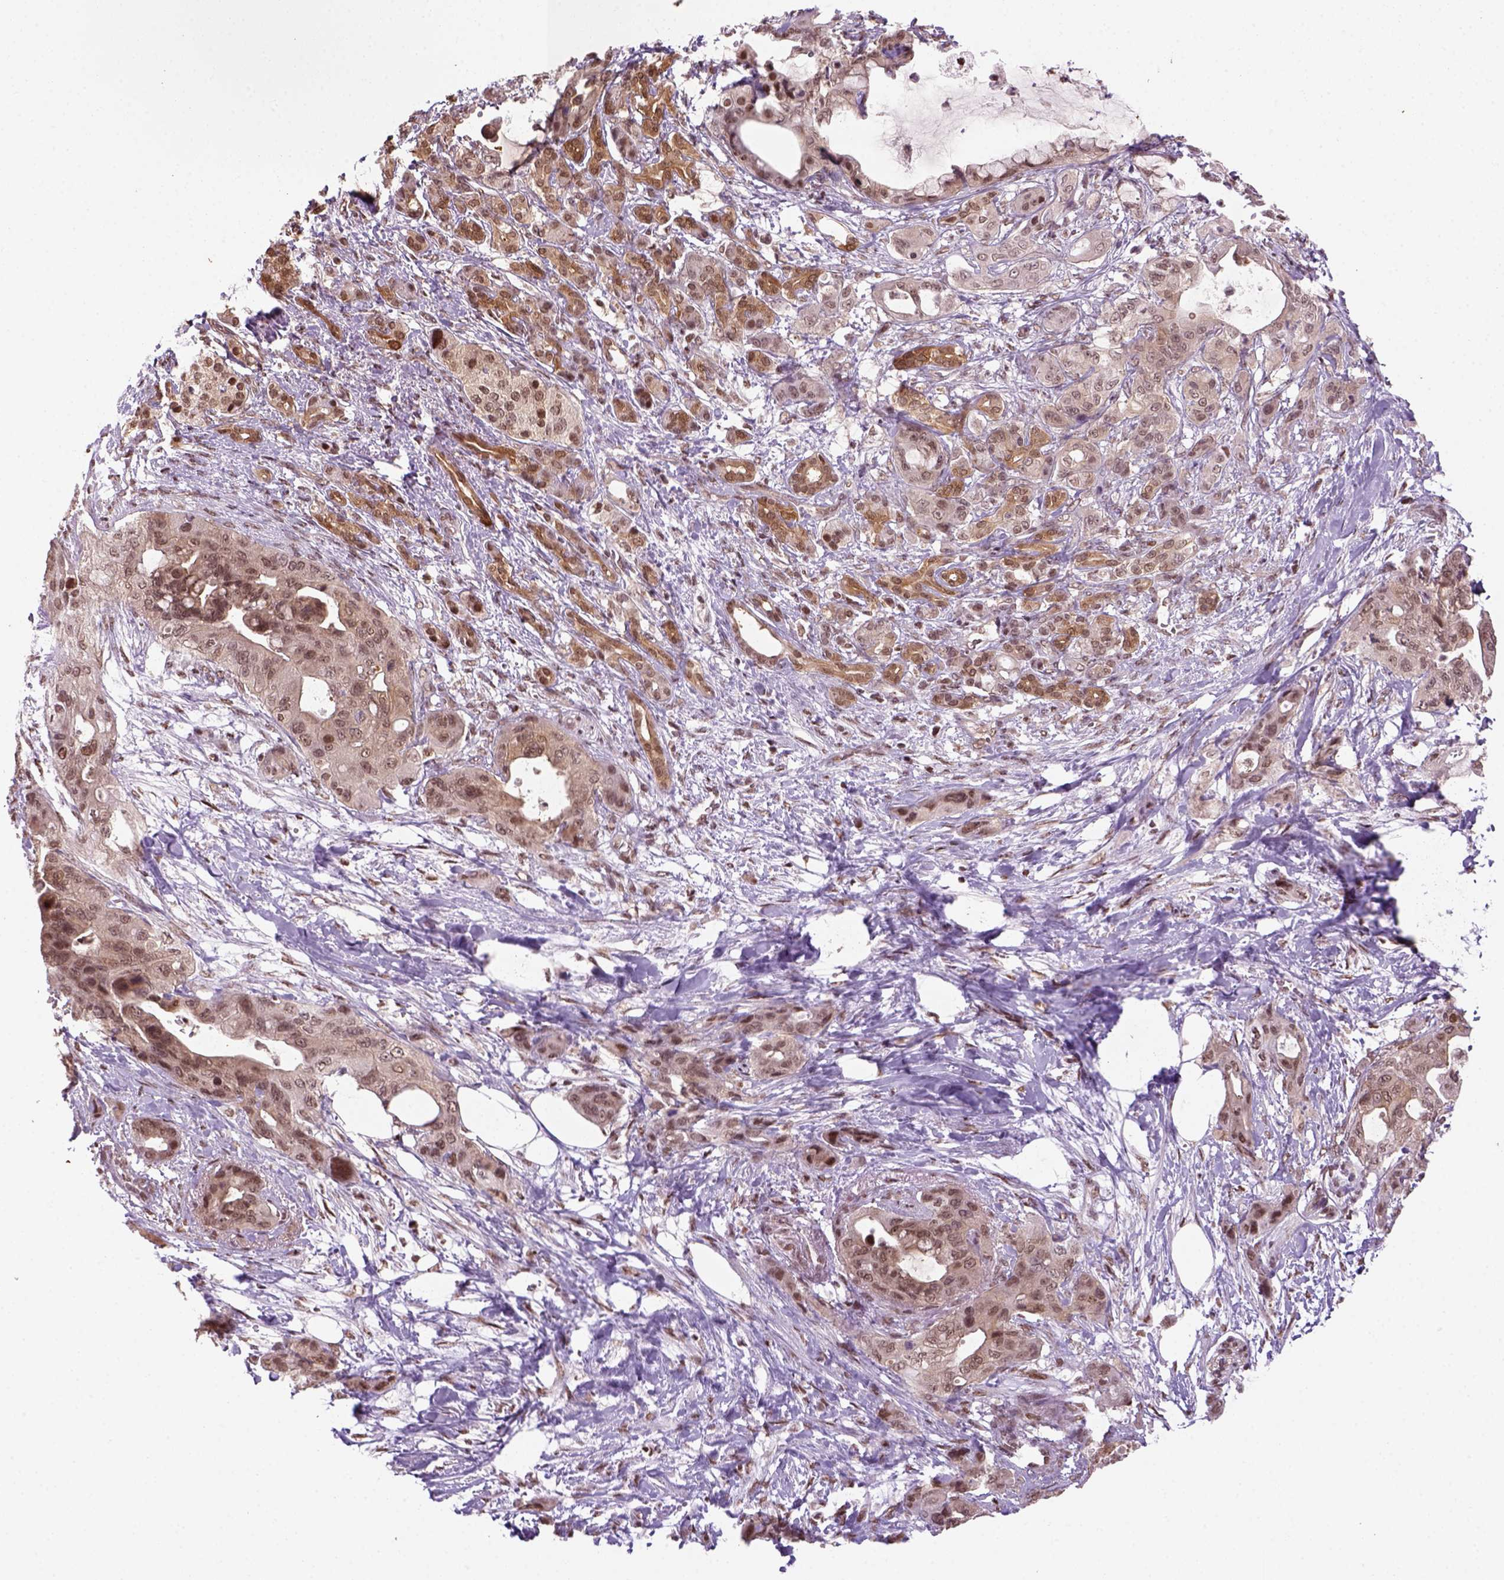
{"staining": {"intensity": "moderate", "quantity": ">75%", "location": "cytoplasmic/membranous,nuclear"}, "tissue": "pancreatic cancer", "cell_type": "Tumor cells", "image_type": "cancer", "snomed": [{"axis": "morphology", "description": "Adenocarcinoma, NOS"}, {"axis": "topography", "description": "Pancreas"}], "caption": "IHC image of human adenocarcinoma (pancreatic) stained for a protein (brown), which shows medium levels of moderate cytoplasmic/membranous and nuclear positivity in about >75% of tumor cells.", "gene": "GOT1", "patient": {"sex": "male", "age": 71}}